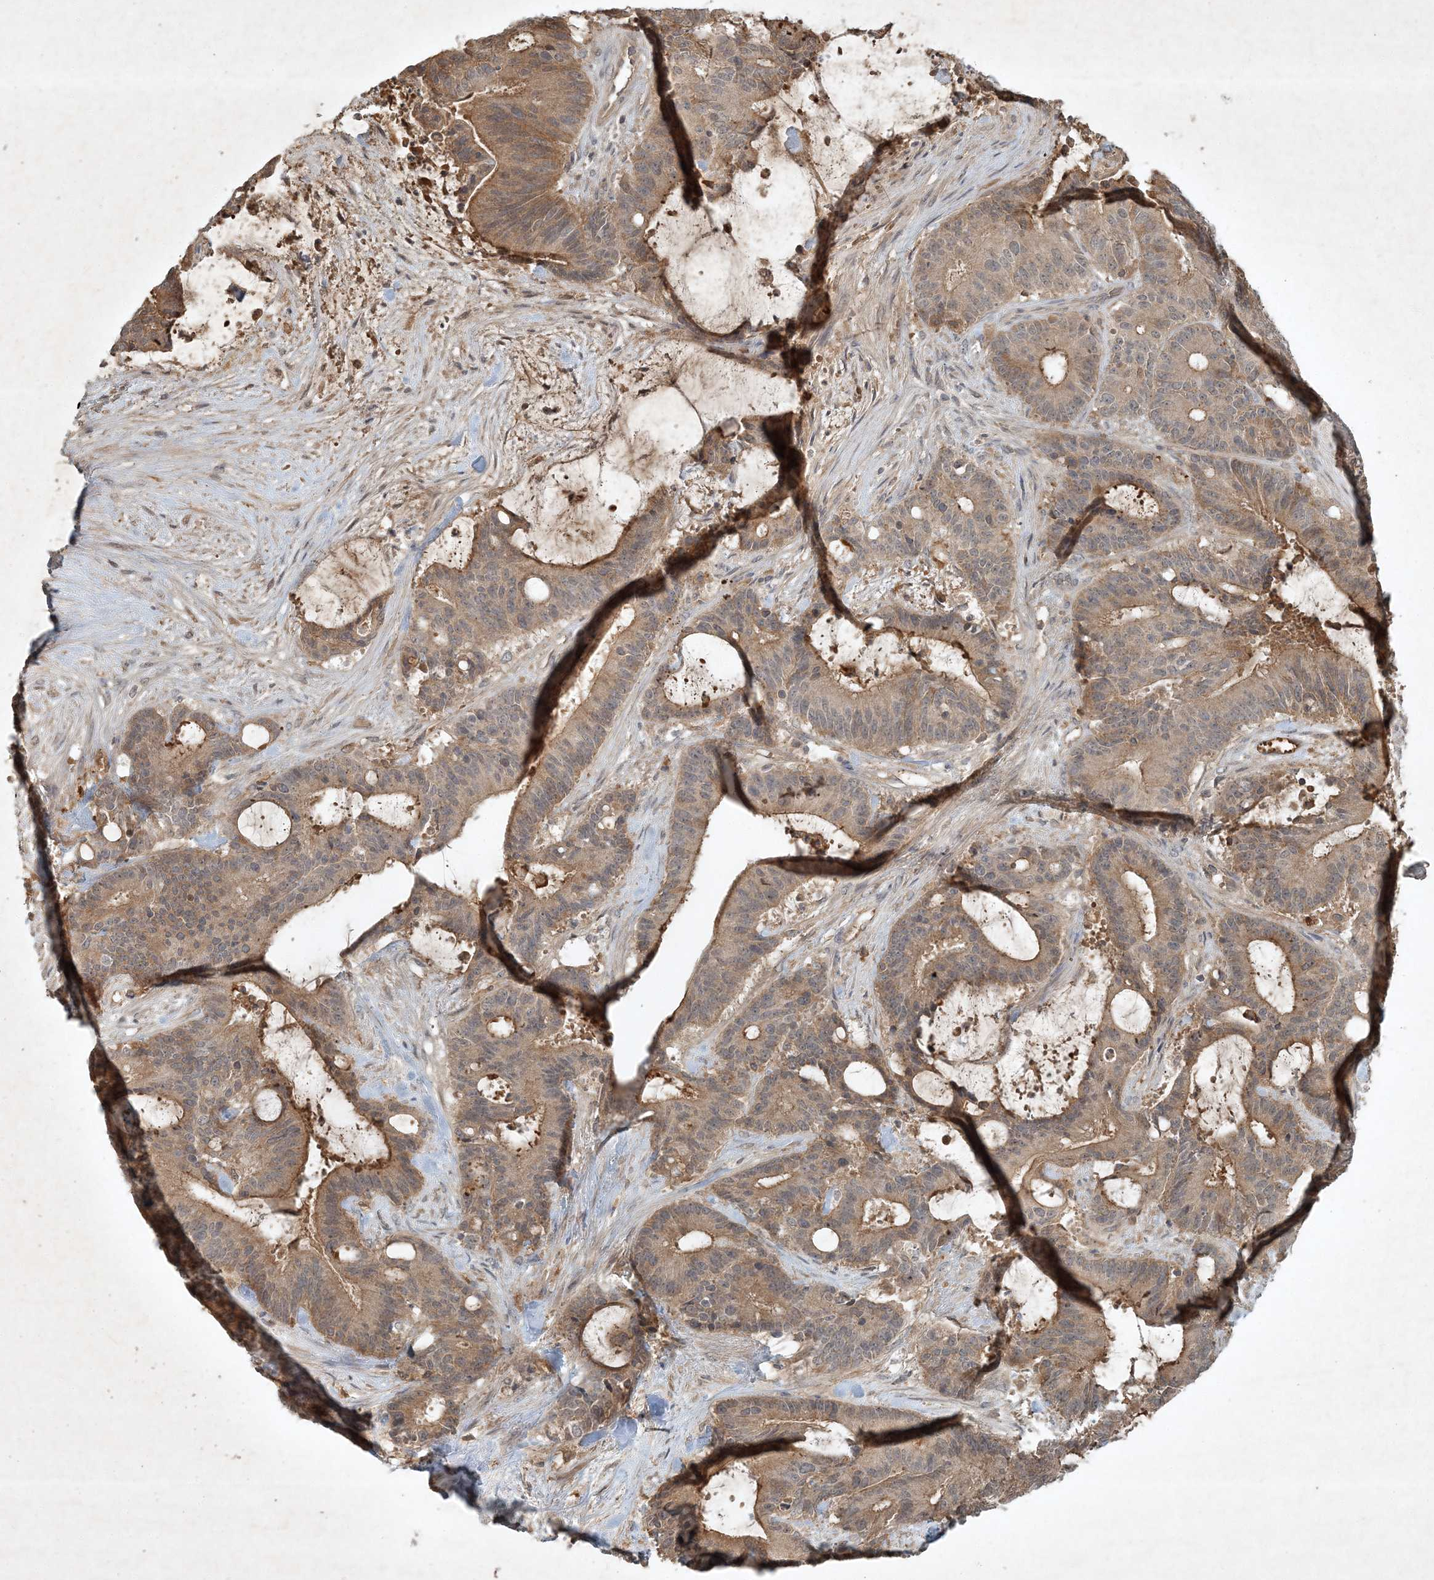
{"staining": {"intensity": "weak", "quantity": ">75%", "location": "cytoplasmic/membranous"}, "tissue": "liver cancer", "cell_type": "Tumor cells", "image_type": "cancer", "snomed": [{"axis": "morphology", "description": "Normal tissue, NOS"}, {"axis": "morphology", "description": "Cholangiocarcinoma"}, {"axis": "topography", "description": "Liver"}, {"axis": "topography", "description": "Peripheral nerve tissue"}], "caption": "IHC of liver cholangiocarcinoma reveals low levels of weak cytoplasmic/membranous staining in about >75% of tumor cells. (brown staining indicates protein expression, while blue staining denotes nuclei).", "gene": "TNFAIP6", "patient": {"sex": "female", "age": 73}}